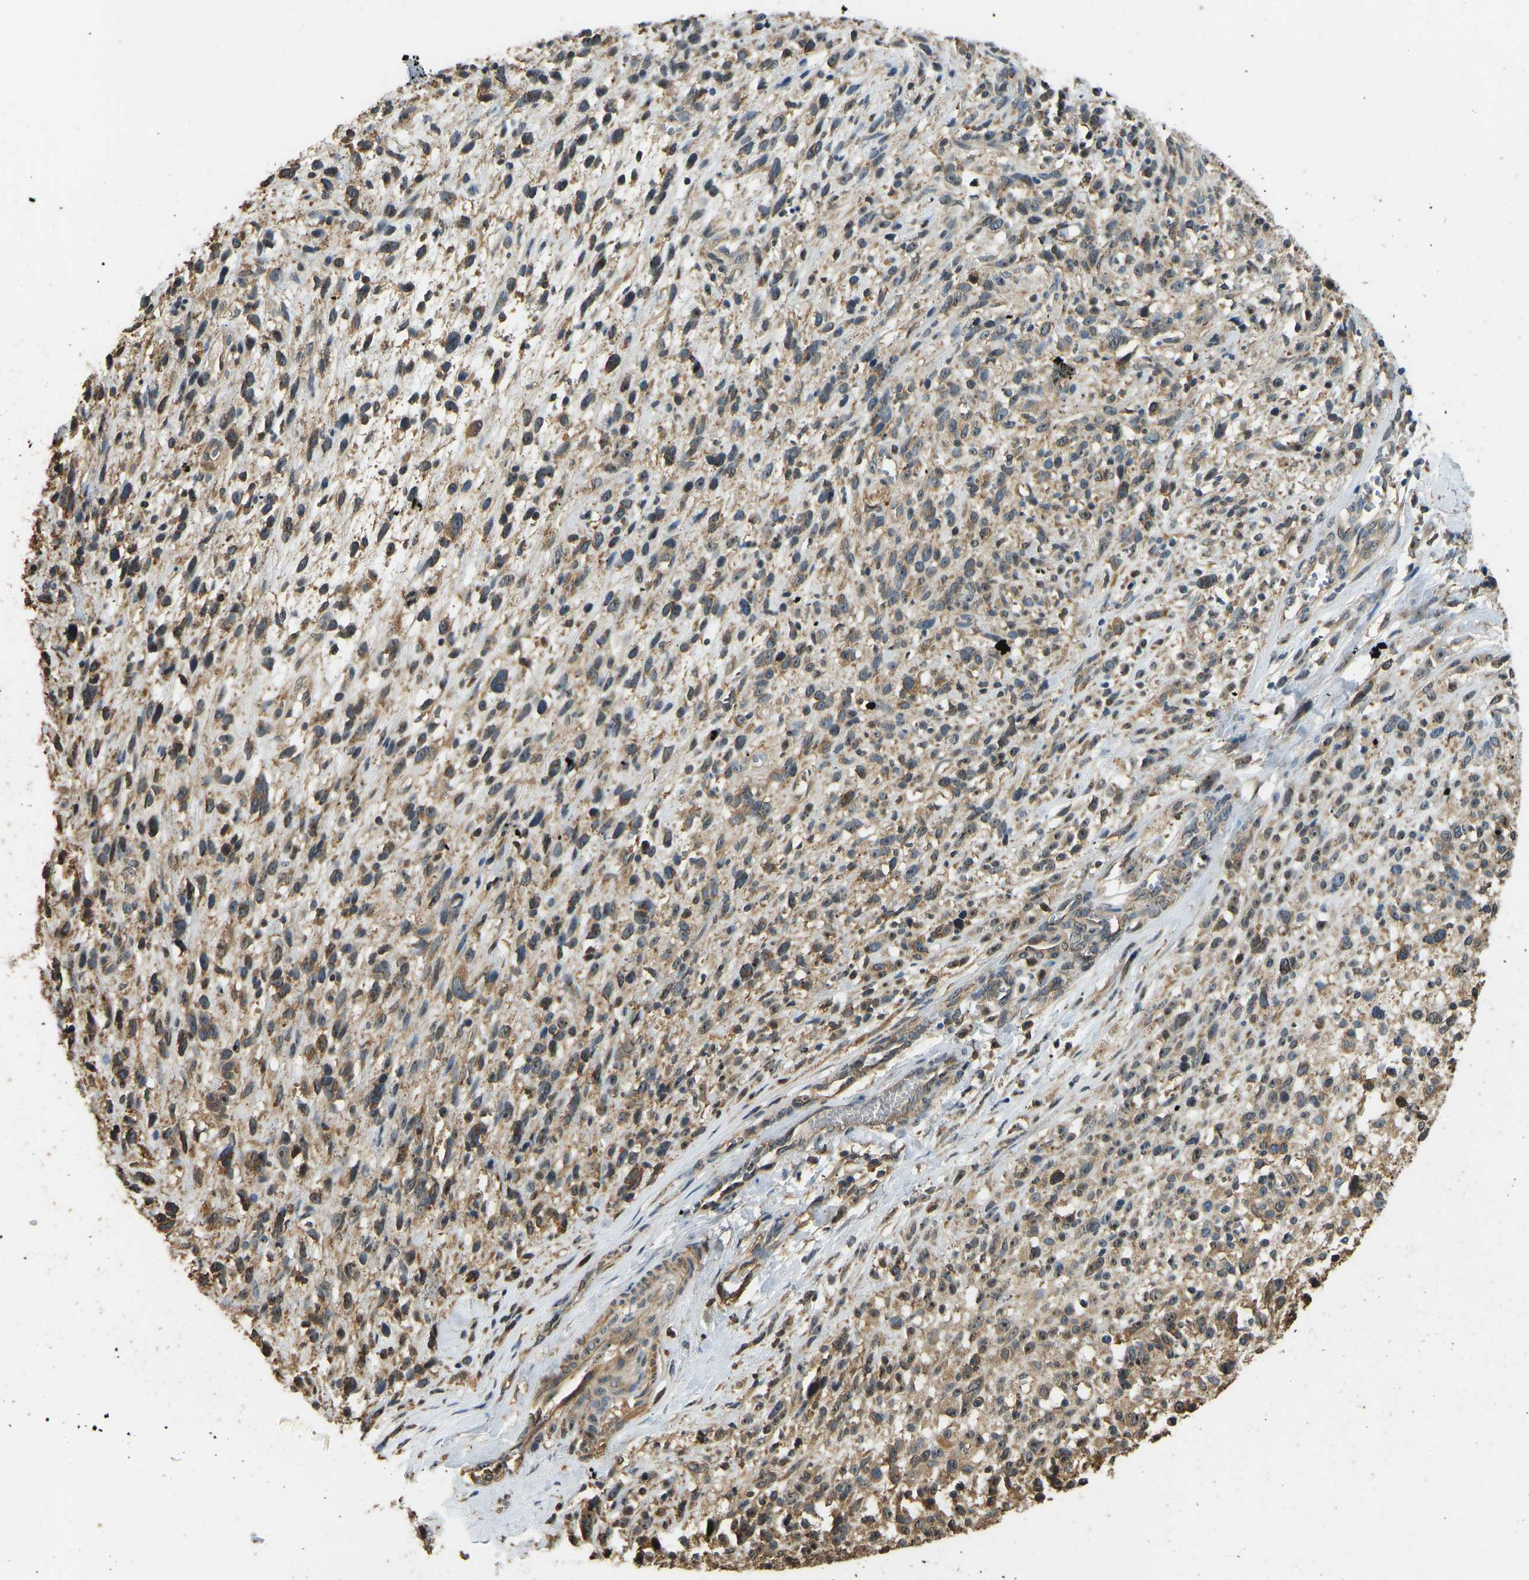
{"staining": {"intensity": "moderate", "quantity": "25%-75%", "location": "cytoplasmic/membranous,nuclear"}, "tissue": "melanoma", "cell_type": "Tumor cells", "image_type": "cancer", "snomed": [{"axis": "morphology", "description": "Malignant melanoma, NOS"}, {"axis": "topography", "description": "Skin"}], "caption": "Immunohistochemistry (DAB (3,3'-diaminobenzidine)) staining of human melanoma reveals moderate cytoplasmic/membranous and nuclear protein staining in about 25%-75% of tumor cells. The protein of interest is shown in brown color, while the nuclei are stained blue.", "gene": "OS9", "patient": {"sex": "female", "age": 55}}